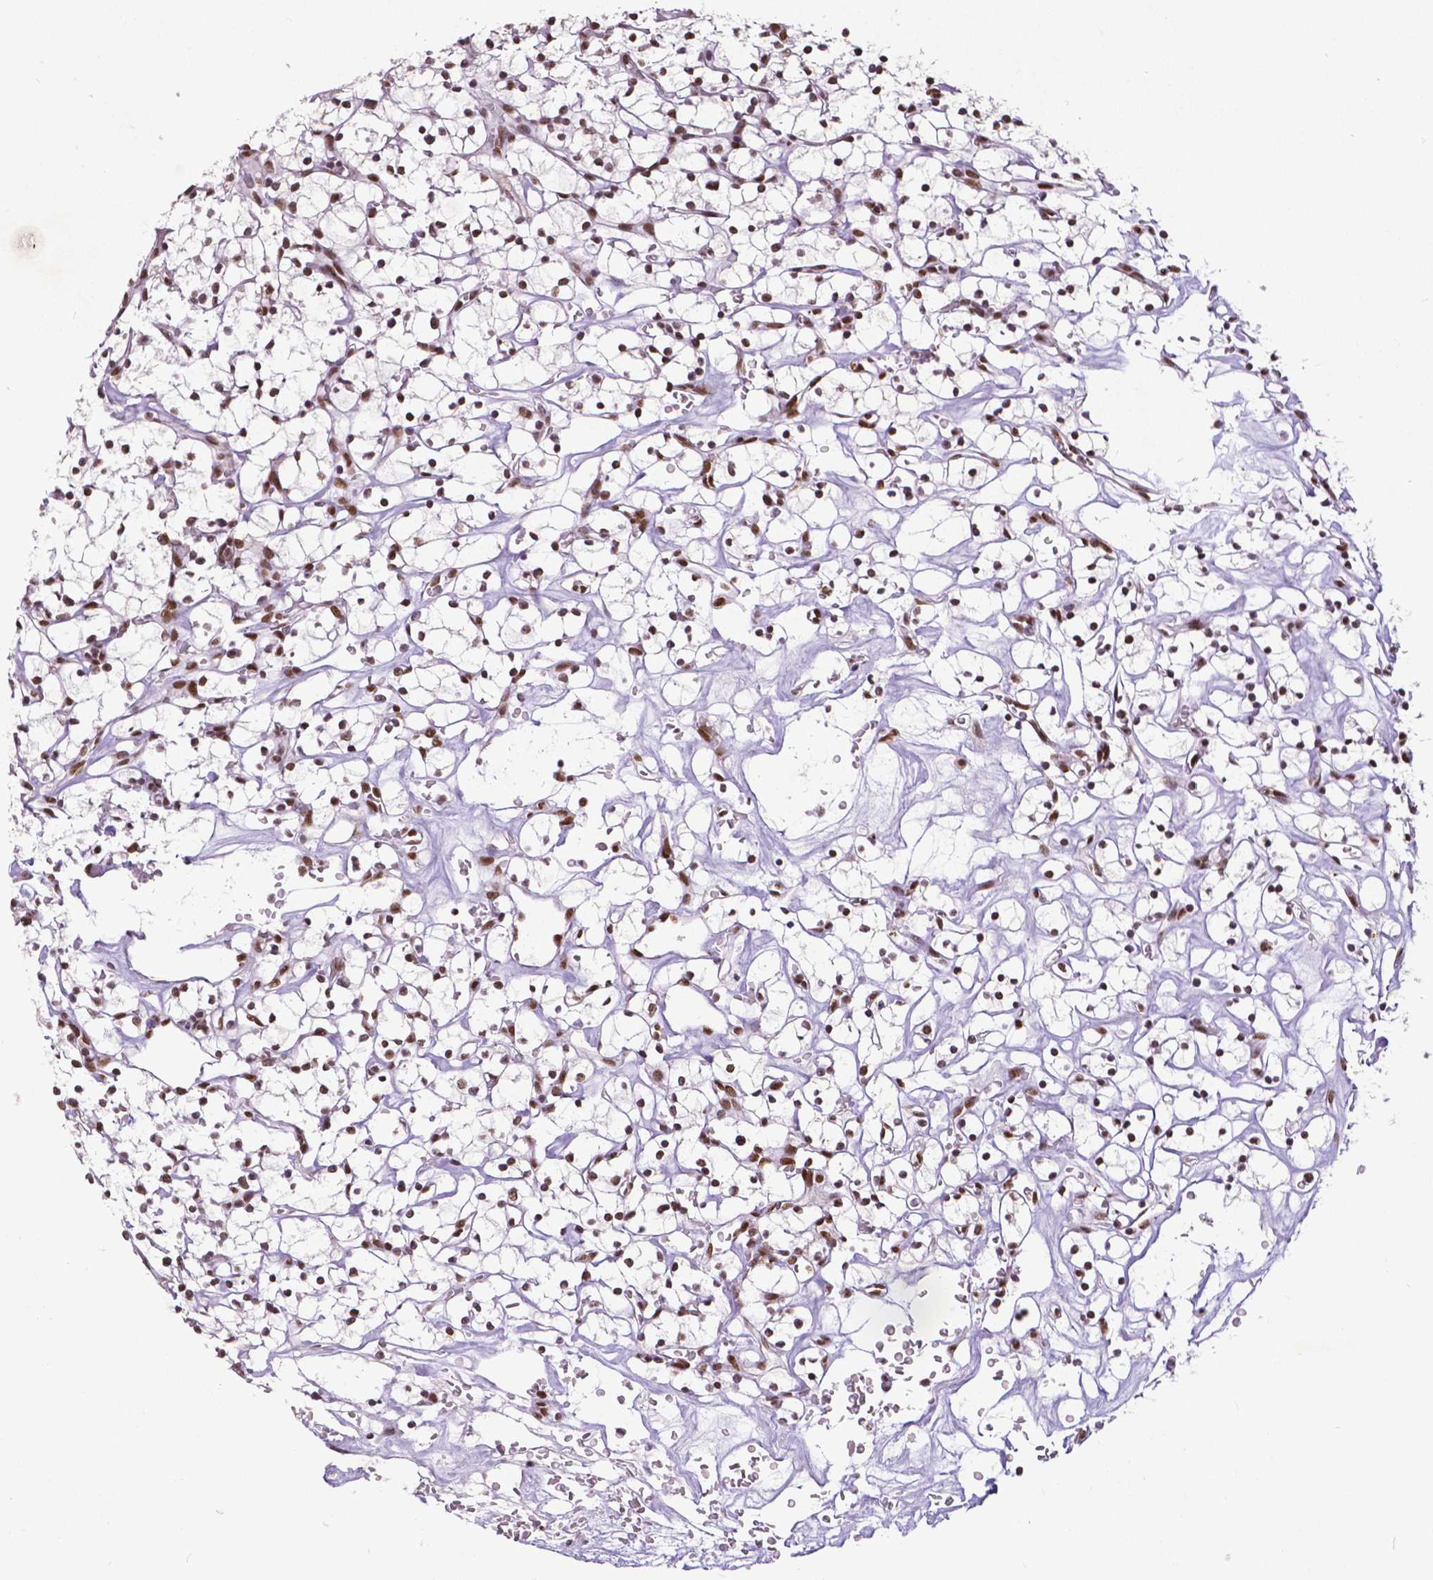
{"staining": {"intensity": "strong", "quantity": ">75%", "location": "nuclear"}, "tissue": "renal cancer", "cell_type": "Tumor cells", "image_type": "cancer", "snomed": [{"axis": "morphology", "description": "Adenocarcinoma, NOS"}, {"axis": "topography", "description": "Kidney"}], "caption": "IHC (DAB) staining of human renal adenocarcinoma reveals strong nuclear protein expression in approximately >75% of tumor cells.", "gene": "ATRX", "patient": {"sex": "female", "age": 64}}